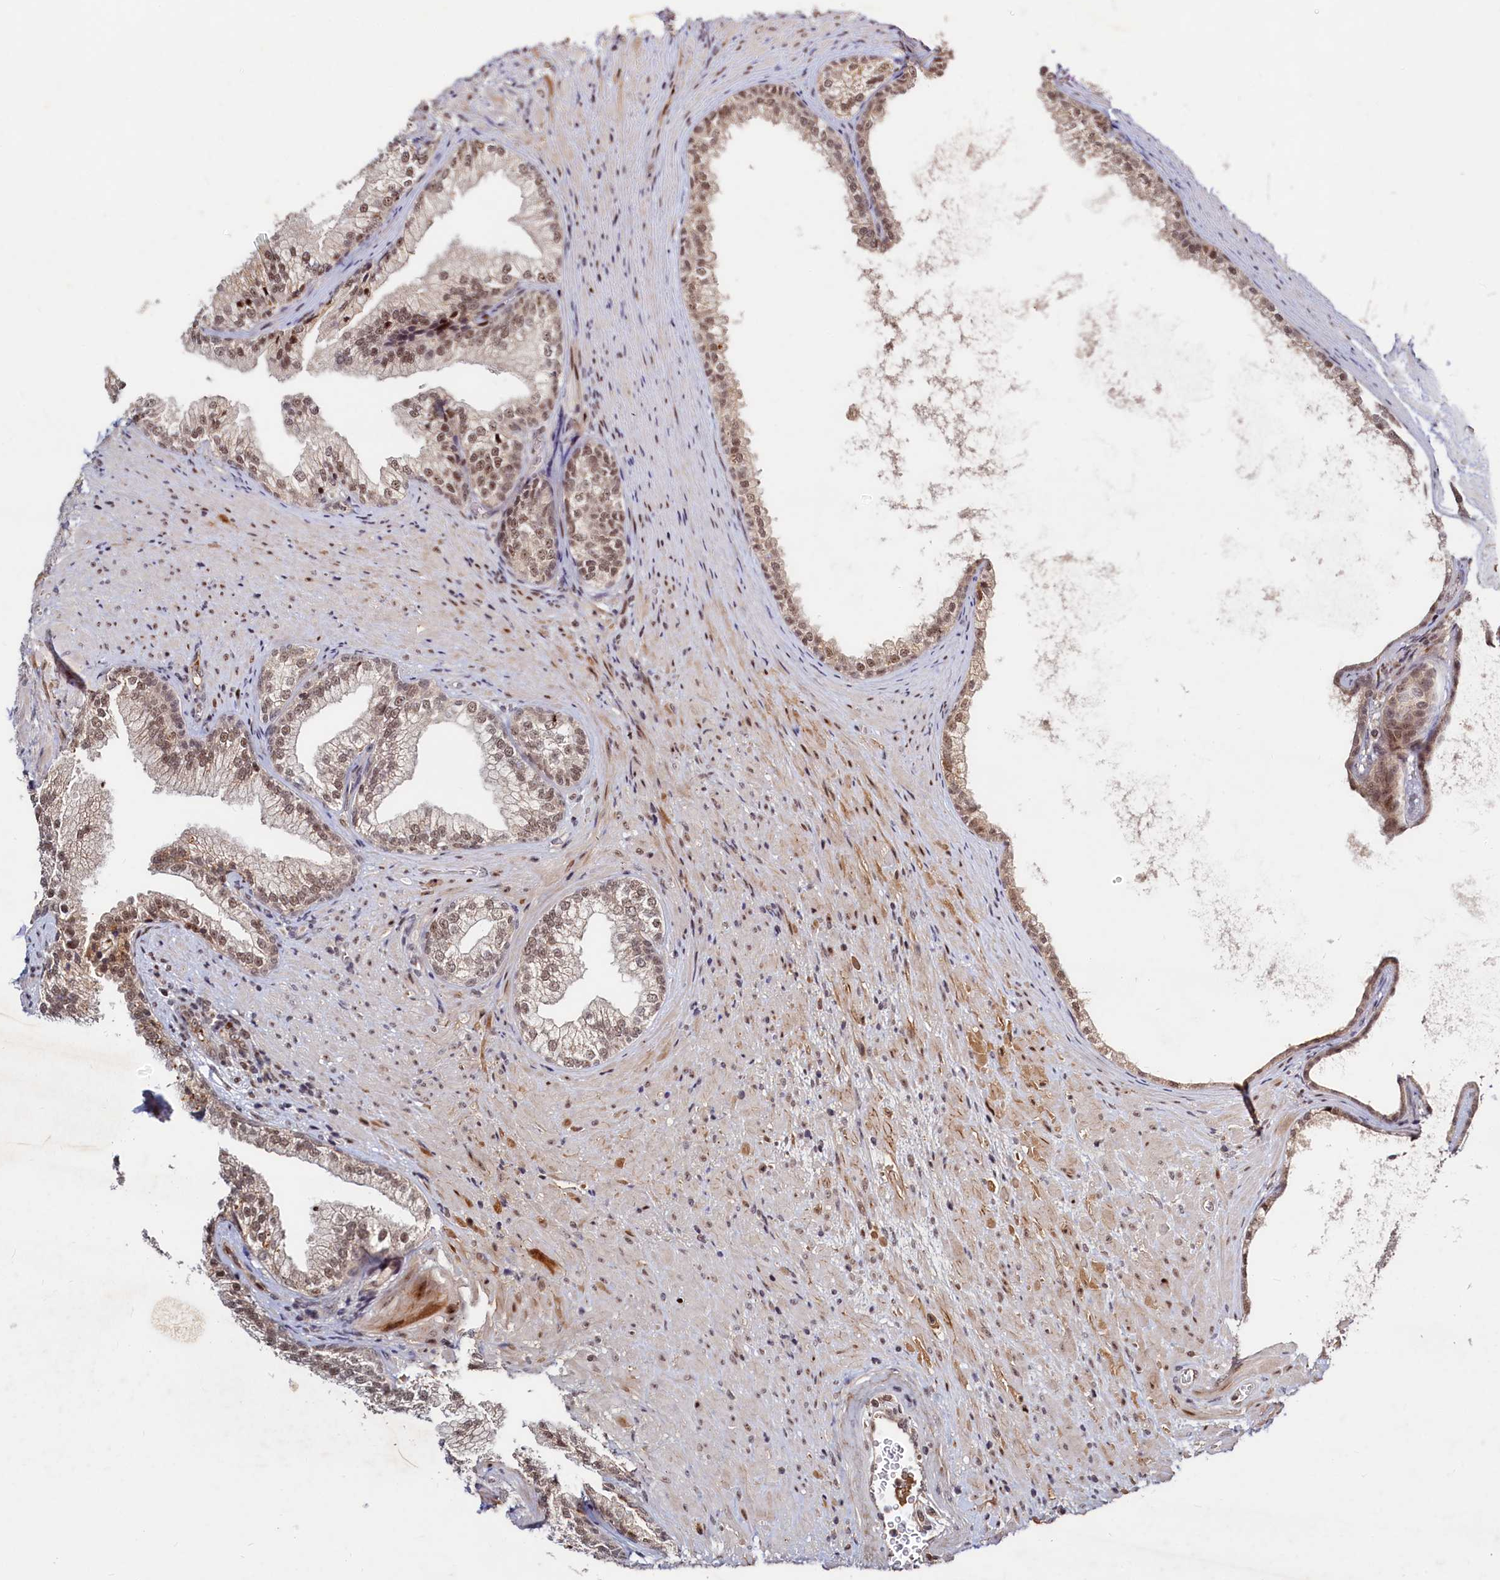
{"staining": {"intensity": "moderate", "quantity": ">75%", "location": "nuclear"}, "tissue": "prostate", "cell_type": "Glandular cells", "image_type": "normal", "snomed": [{"axis": "morphology", "description": "Normal tissue, NOS"}, {"axis": "topography", "description": "Prostate"}], "caption": "Glandular cells exhibit moderate nuclear staining in about >75% of cells in benign prostate. The staining is performed using DAB brown chromogen to label protein expression. The nuclei are counter-stained blue using hematoxylin.", "gene": "TRAPPC4", "patient": {"sex": "male", "age": 76}}